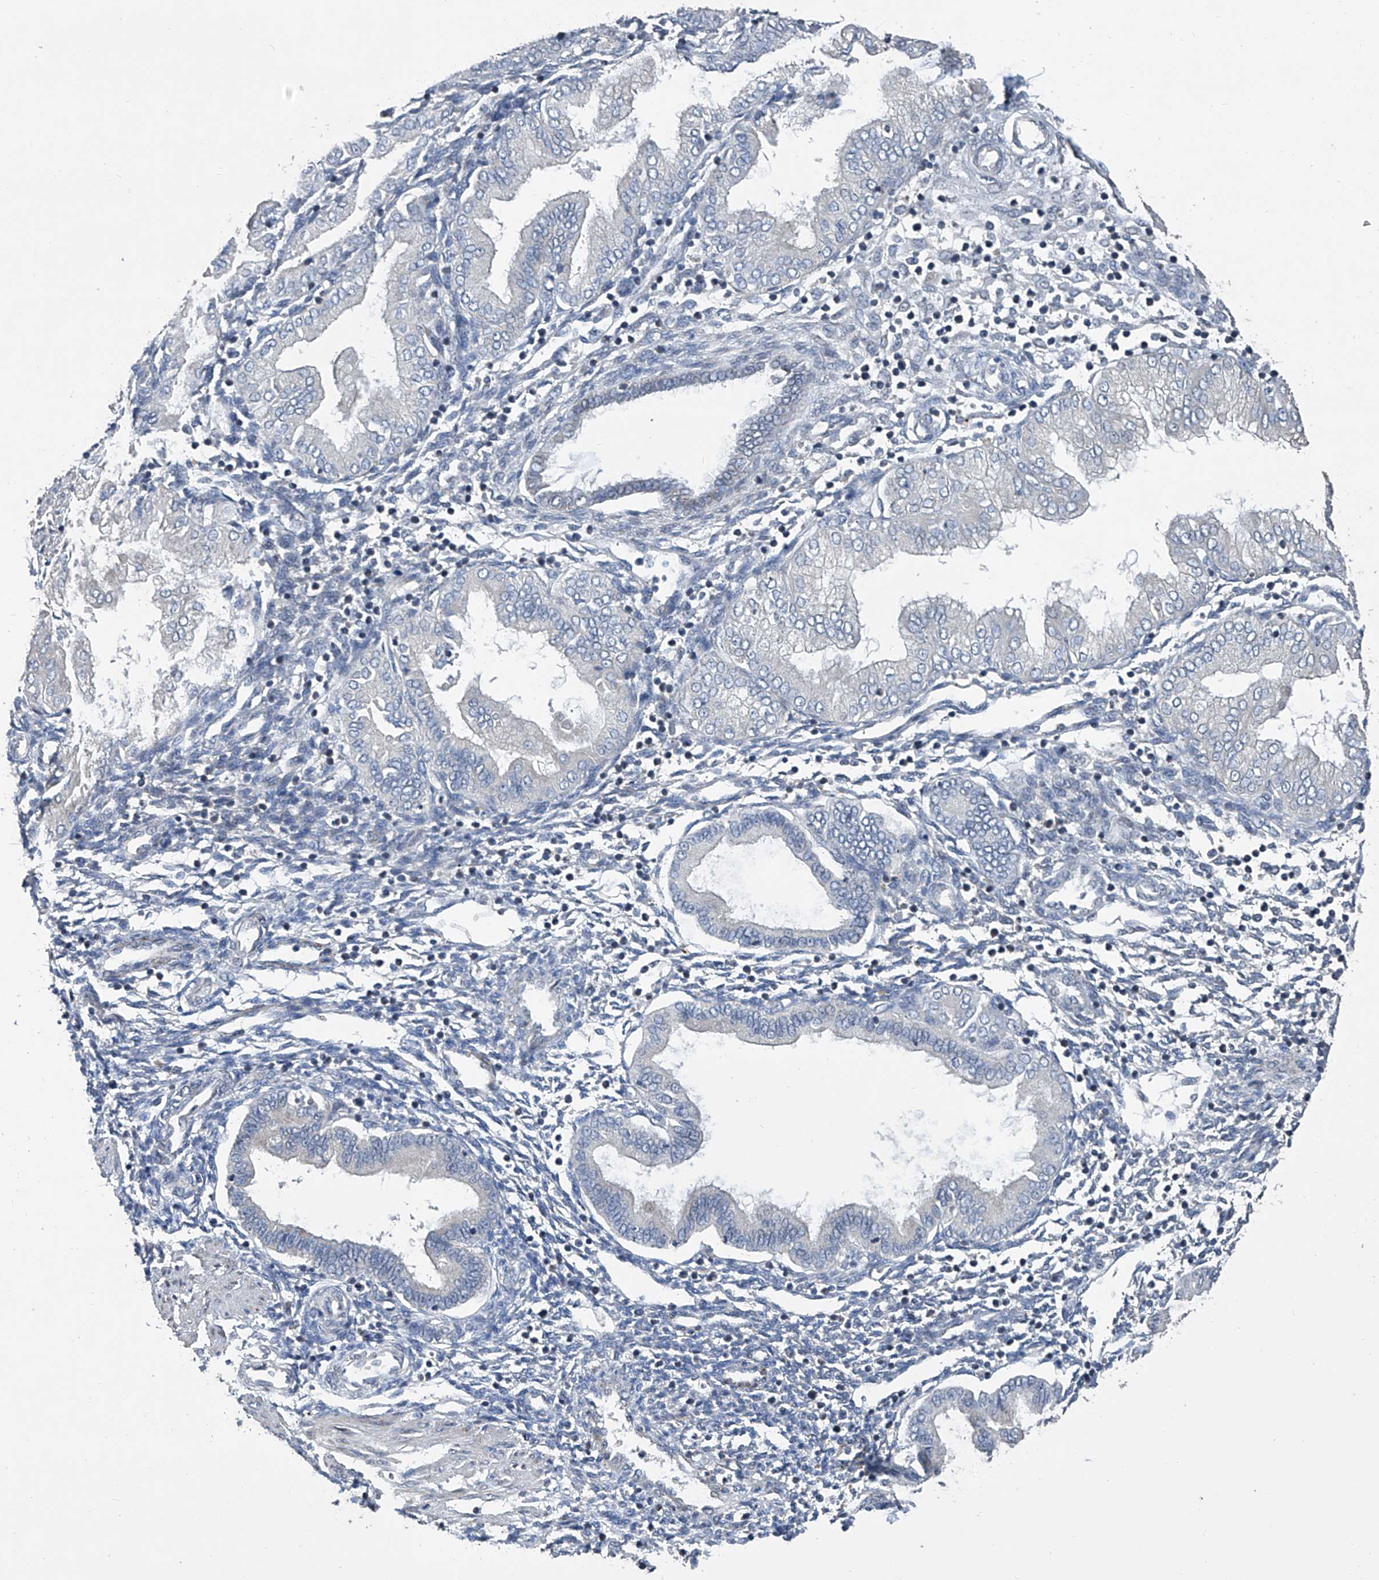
{"staining": {"intensity": "negative", "quantity": "none", "location": "none"}, "tissue": "endometrium", "cell_type": "Cells in endometrial stroma", "image_type": "normal", "snomed": [{"axis": "morphology", "description": "Normal tissue, NOS"}, {"axis": "topography", "description": "Endometrium"}], "caption": "Photomicrograph shows no protein staining in cells in endometrial stroma of normal endometrium.", "gene": "BCKDHB", "patient": {"sex": "female", "age": 53}}